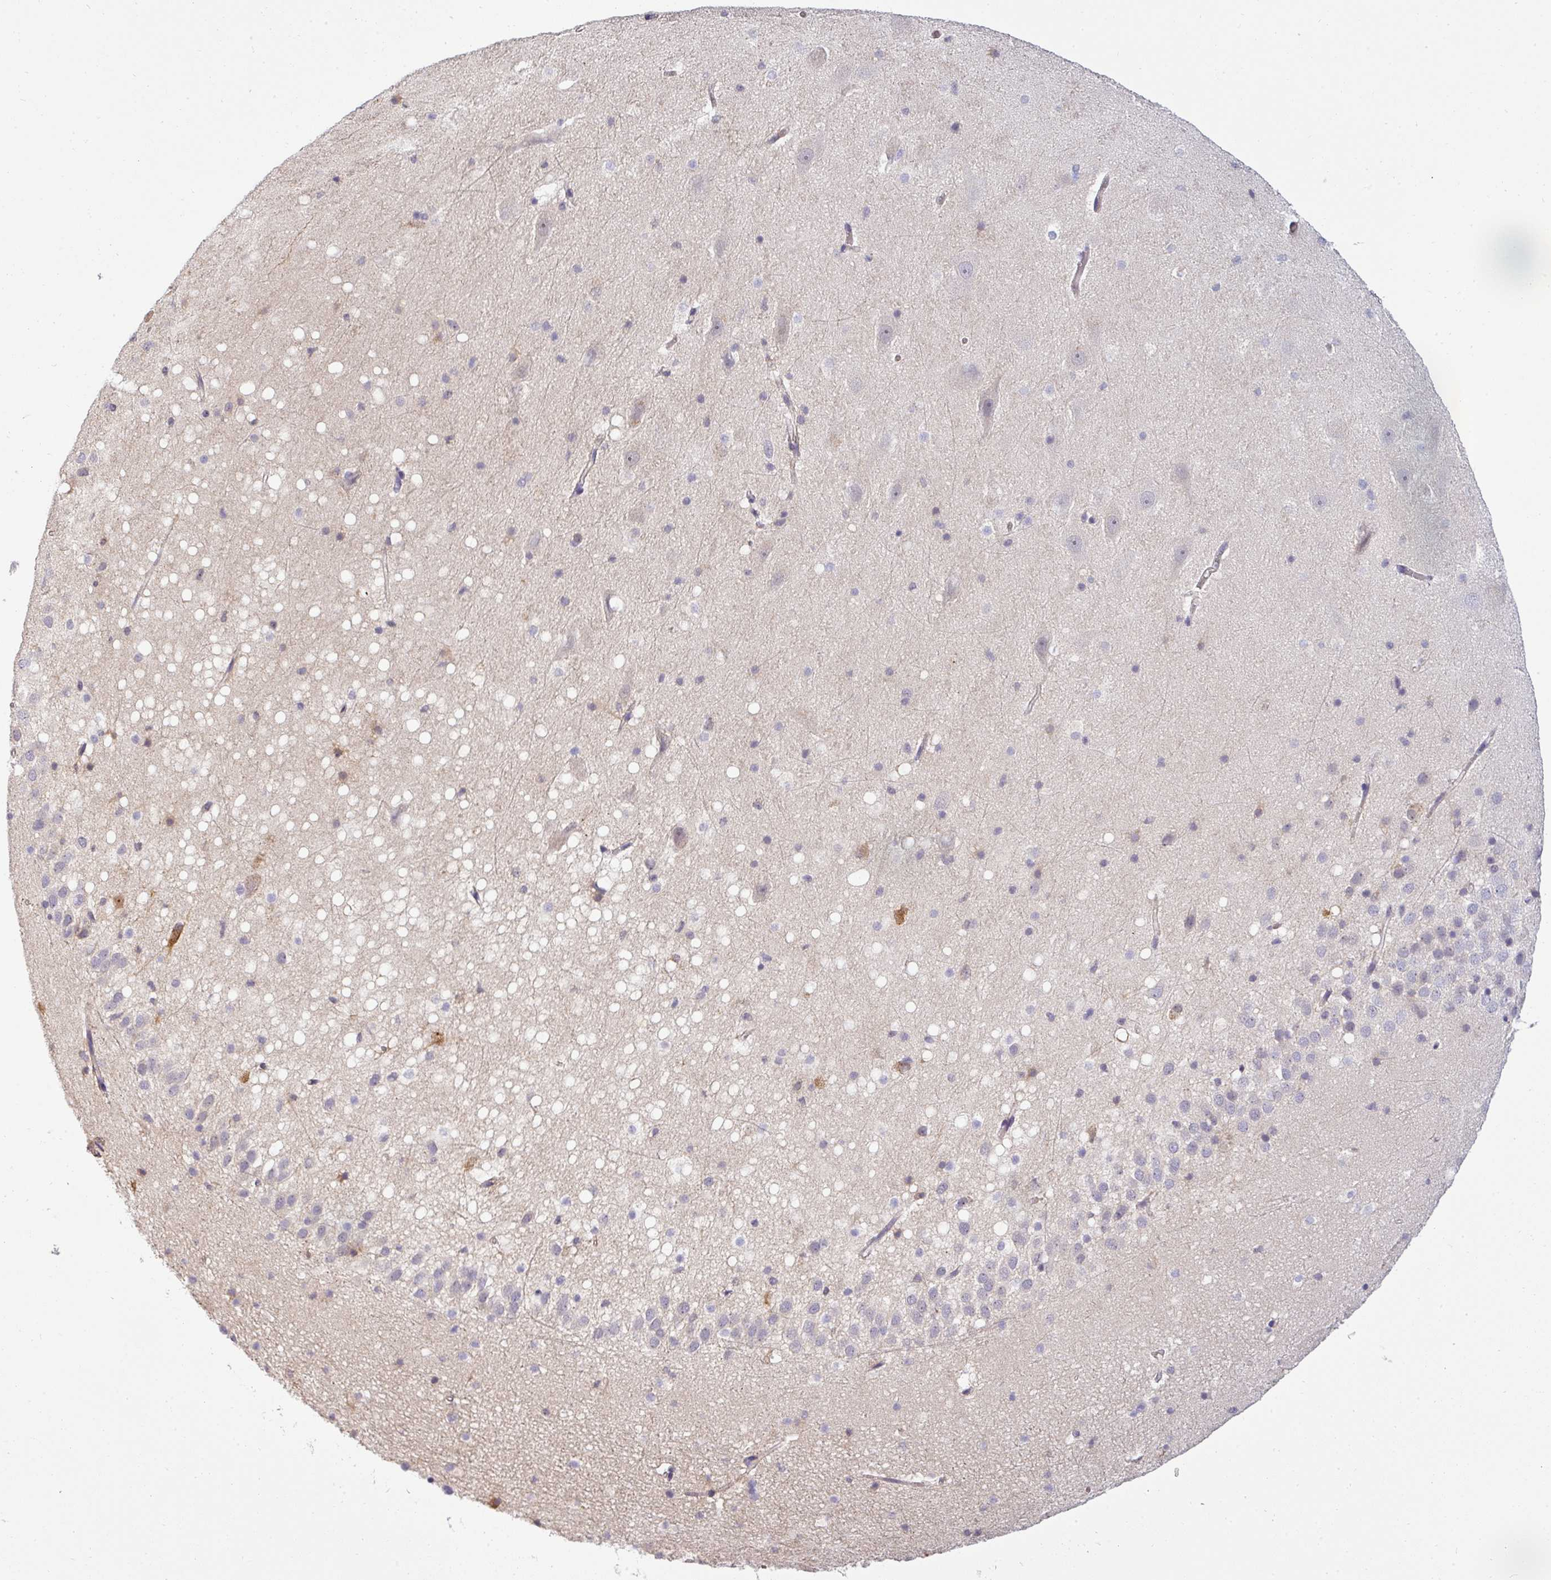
{"staining": {"intensity": "negative", "quantity": "none", "location": "none"}, "tissue": "hippocampus", "cell_type": "Glial cells", "image_type": "normal", "snomed": [{"axis": "morphology", "description": "Normal tissue, NOS"}, {"axis": "topography", "description": "Hippocampus"}], "caption": "Micrograph shows no protein staining in glial cells of unremarkable hippocampus.", "gene": "ZNF835", "patient": {"sex": "male", "age": 37}}